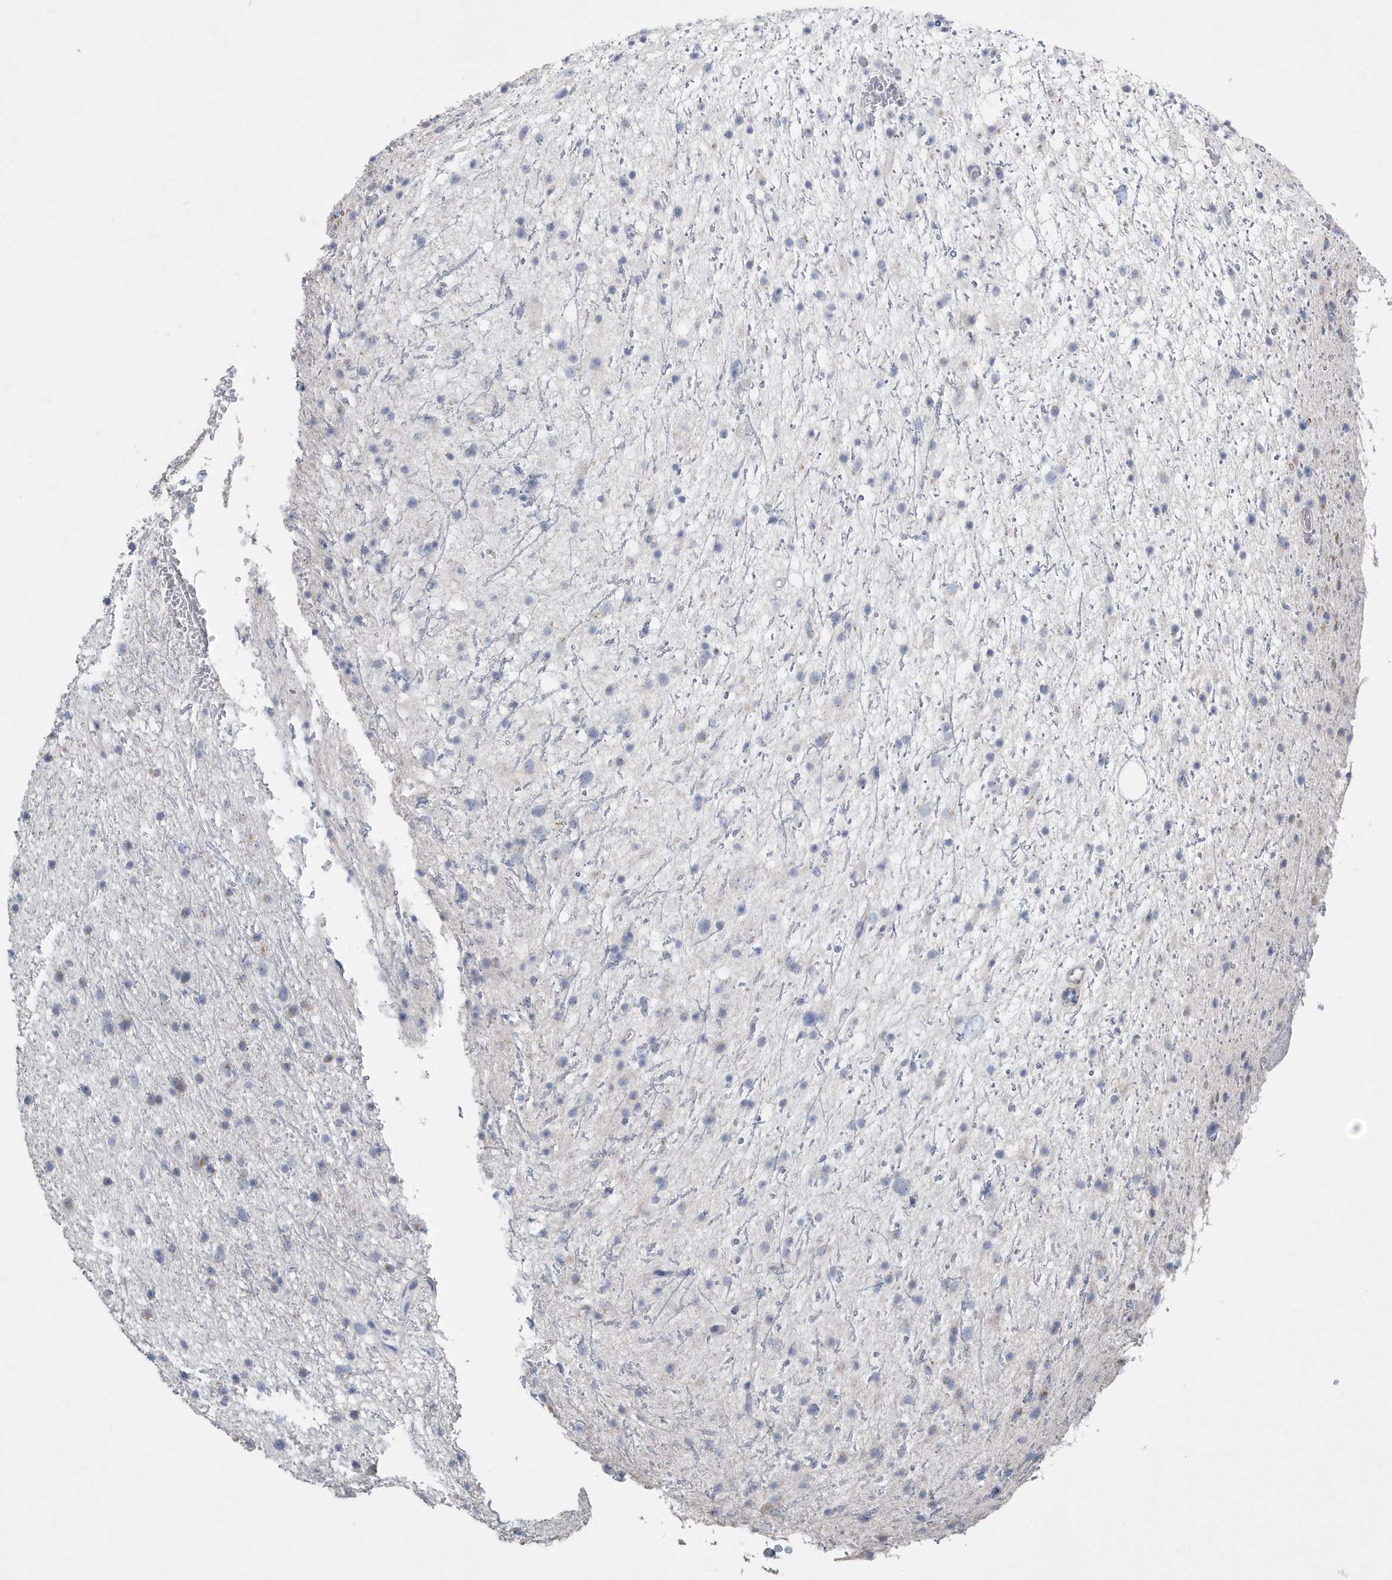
{"staining": {"intensity": "negative", "quantity": "none", "location": "none"}, "tissue": "glioma", "cell_type": "Tumor cells", "image_type": "cancer", "snomed": [{"axis": "morphology", "description": "Glioma, malignant, Low grade"}, {"axis": "topography", "description": "Cerebral cortex"}], "caption": "Tumor cells show no significant positivity in low-grade glioma (malignant). Brightfield microscopy of immunohistochemistry (IHC) stained with DAB (3,3'-diaminobenzidine) (brown) and hematoxylin (blue), captured at high magnification.", "gene": "SPATA18", "patient": {"sex": "female", "age": 39}}